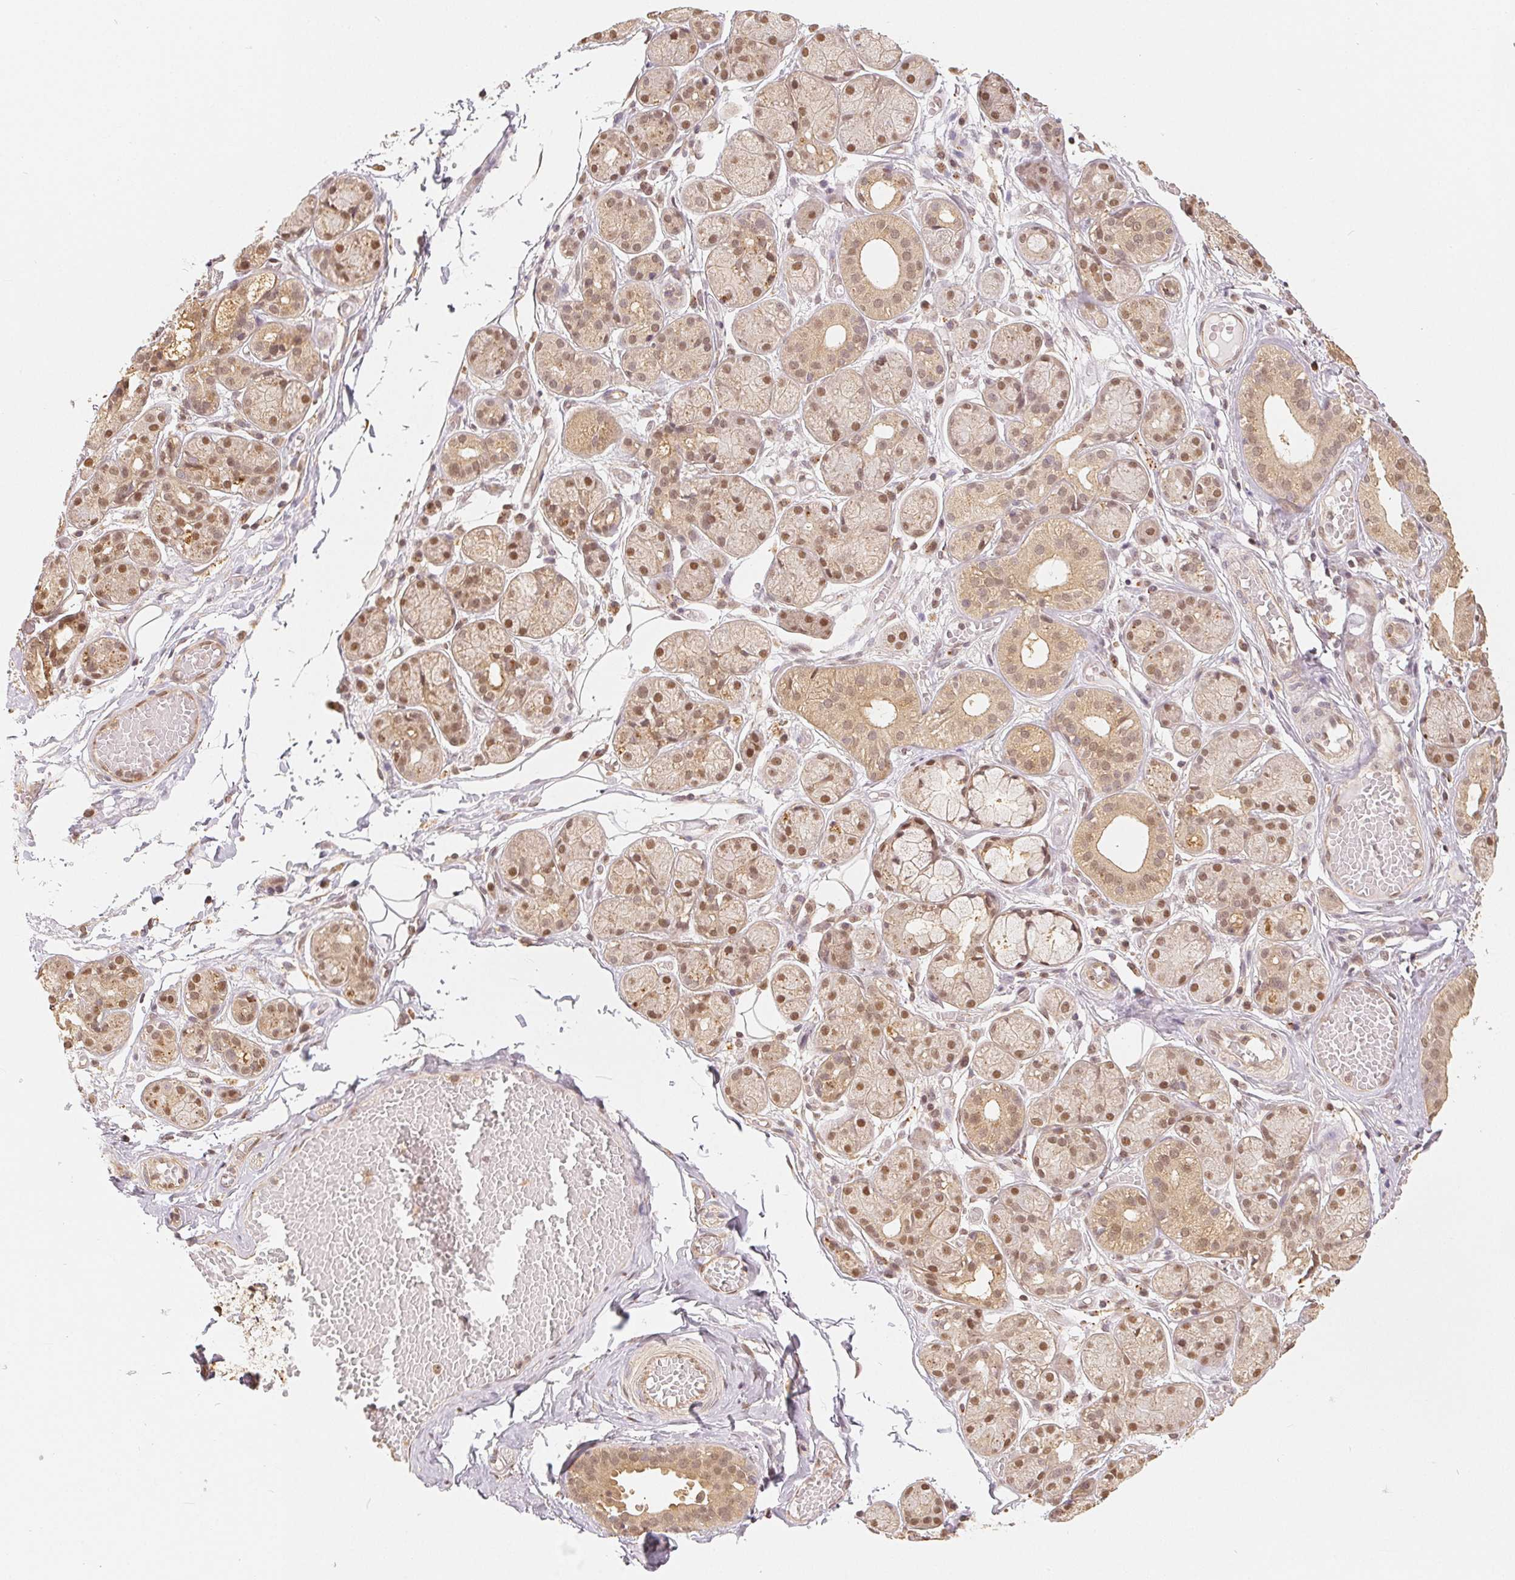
{"staining": {"intensity": "moderate", "quantity": ">75%", "location": "cytoplasmic/membranous,nuclear"}, "tissue": "salivary gland", "cell_type": "Glandular cells", "image_type": "normal", "snomed": [{"axis": "morphology", "description": "Normal tissue, NOS"}, {"axis": "topography", "description": "Salivary gland"}, {"axis": "topography", "description": "Peripheral nerve tissue"}], "caption": "Salivary gland stained for a protein displays moderate cytoplasmic/membranous,nuclear positivity in glandular cells. (DAB = brown stain, brightfield microscopy at high magnification).", "gene": "GUSB", "patient": {"sex": "male", "age": 71}}